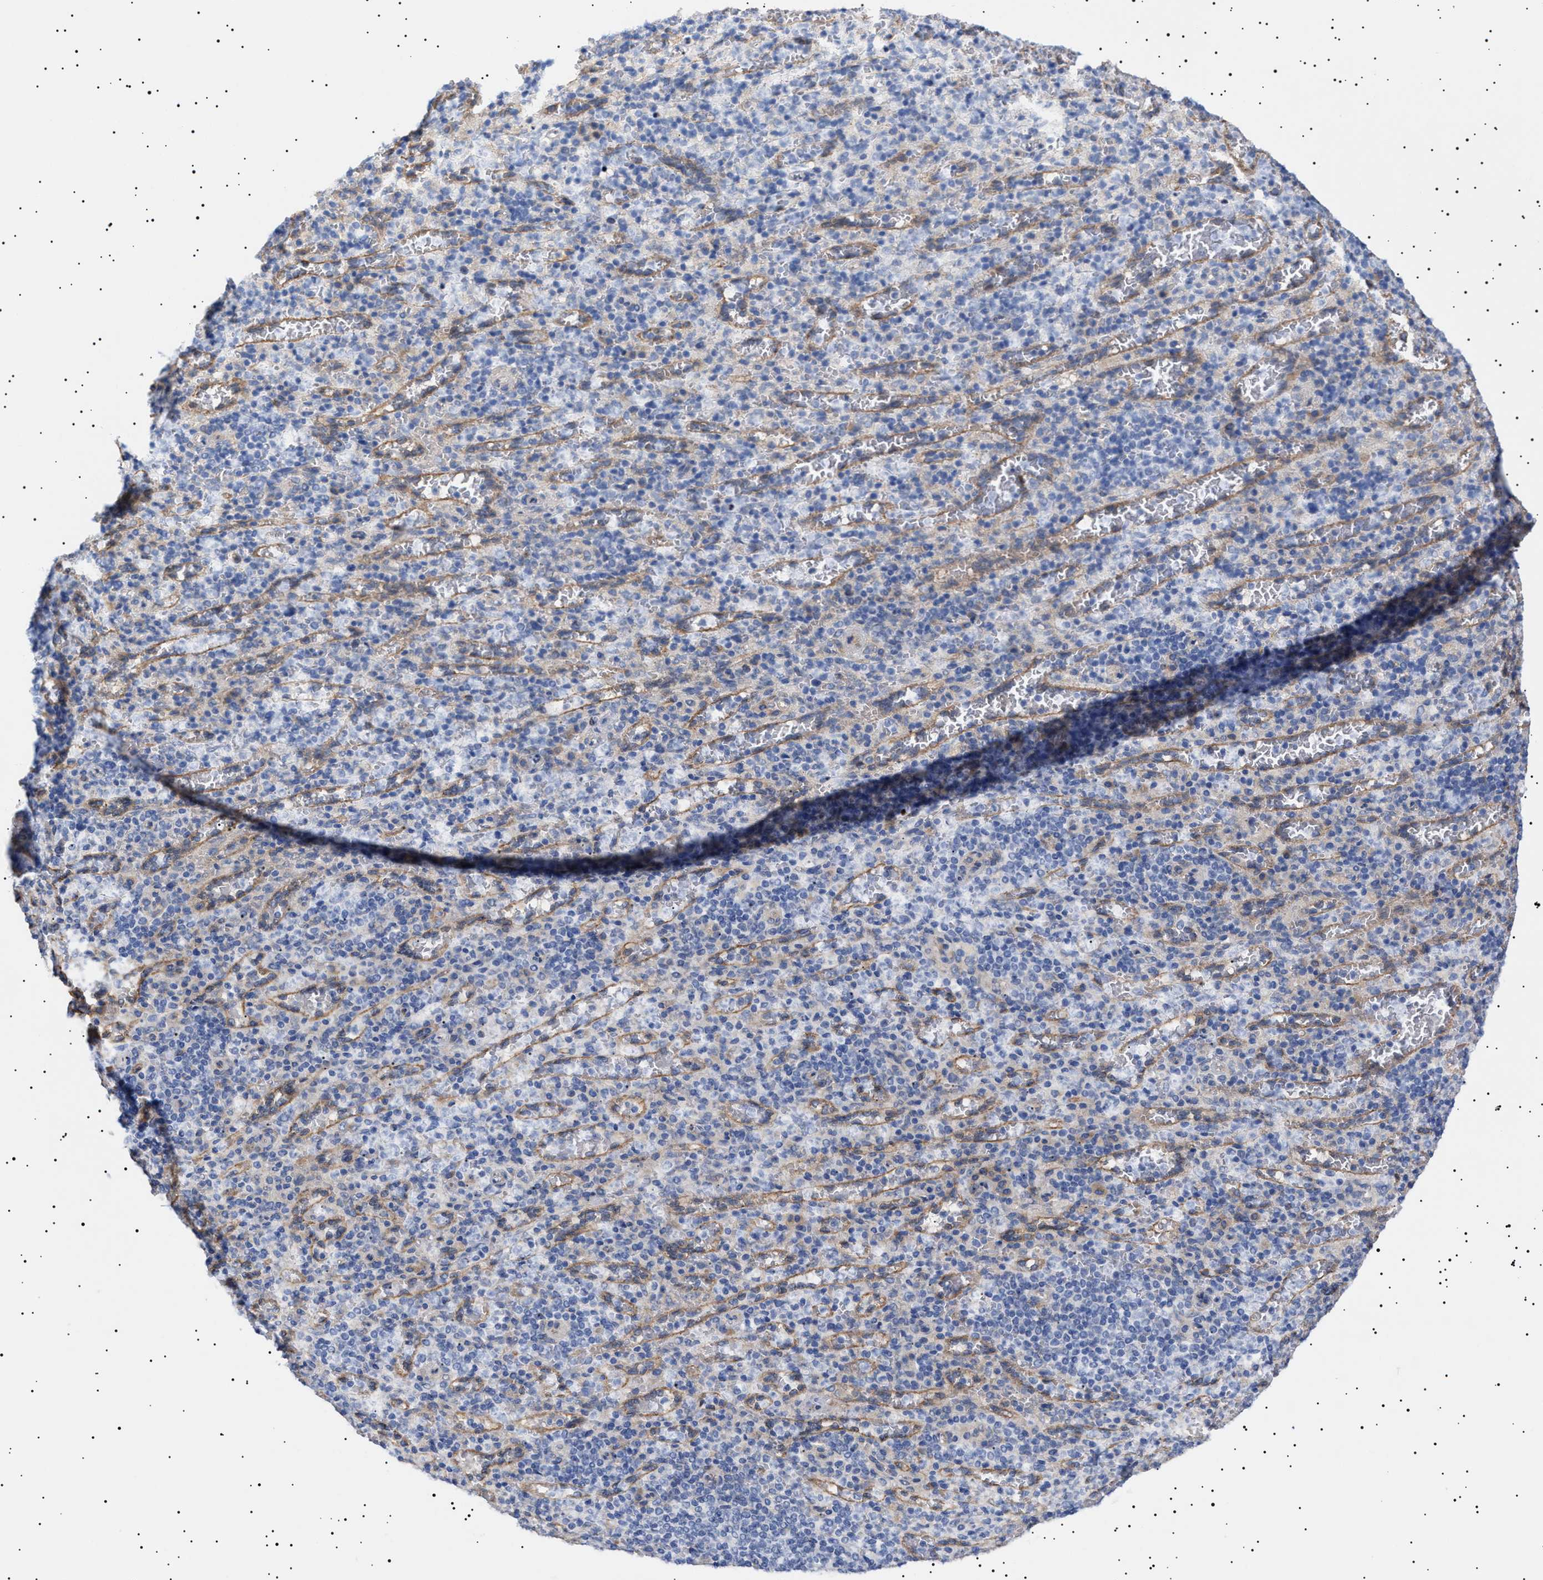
{"staining": {"intensity": "negative", "quantity": "none", "location": "none"}, "tissue": "spleen", "cell_type": "Cells in red pulp", "image_type": "normal", "snomed": [{"axis": "morphology", "description": "Normal tissue, NOS"}, {"axis": "topography", "description": "Spleen"}], "caption": "Immunohistochemistry (IHC) histopathology image of unremarkable spleen: human spleen stained with DAB reveals no significant protein staining in cells in red pulp.", "gene": "ERCC6L2", "patient": {"sex": "female", "age": 74}}